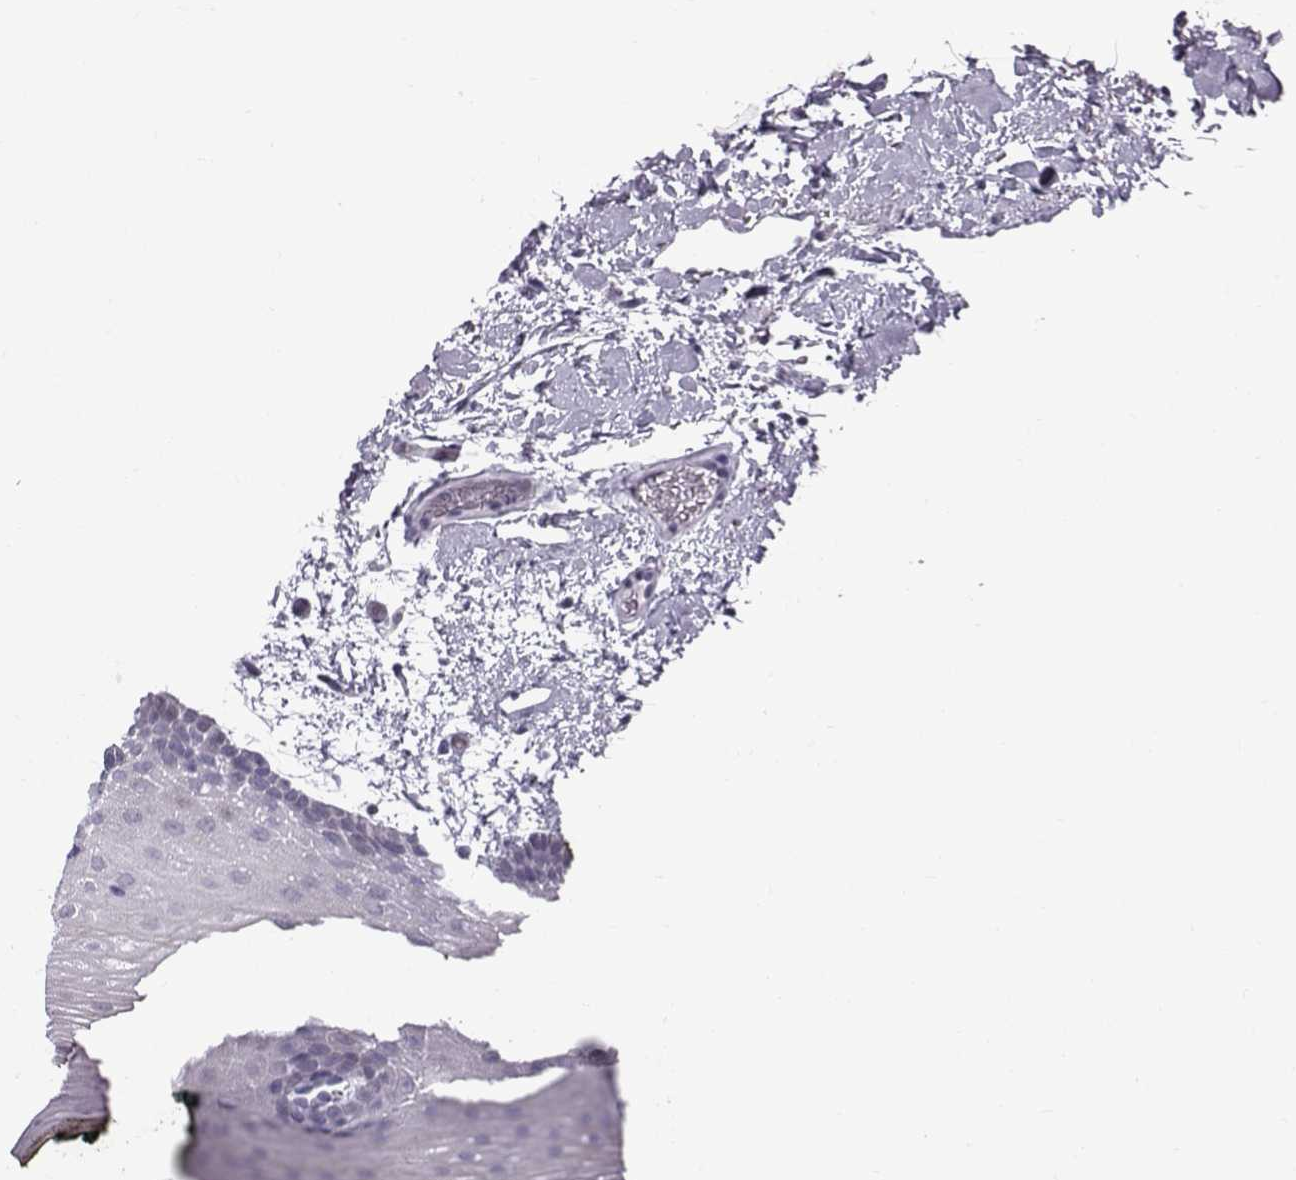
{"staining": {"intensity": "negative", "quantity": "none", "location": "none"}, "tissue": "oral mucosa", "cell_type": "Squamous epithelial cells", "image_type": "normal", "snomed": [{"axis": "morphology", "description": "Normal tissue, NOS"}, {"axis": "topography", "description": "Oral tissue"}, {"axis": "topography", "description": "Head-Neck"}], "caption": "Immunohistochemical staining of benign human oral mucosa displays no significant positivity in squamous epithelial cells.", "gene": "DMRT3", "patient": {"sex": "male", "age": 65}}